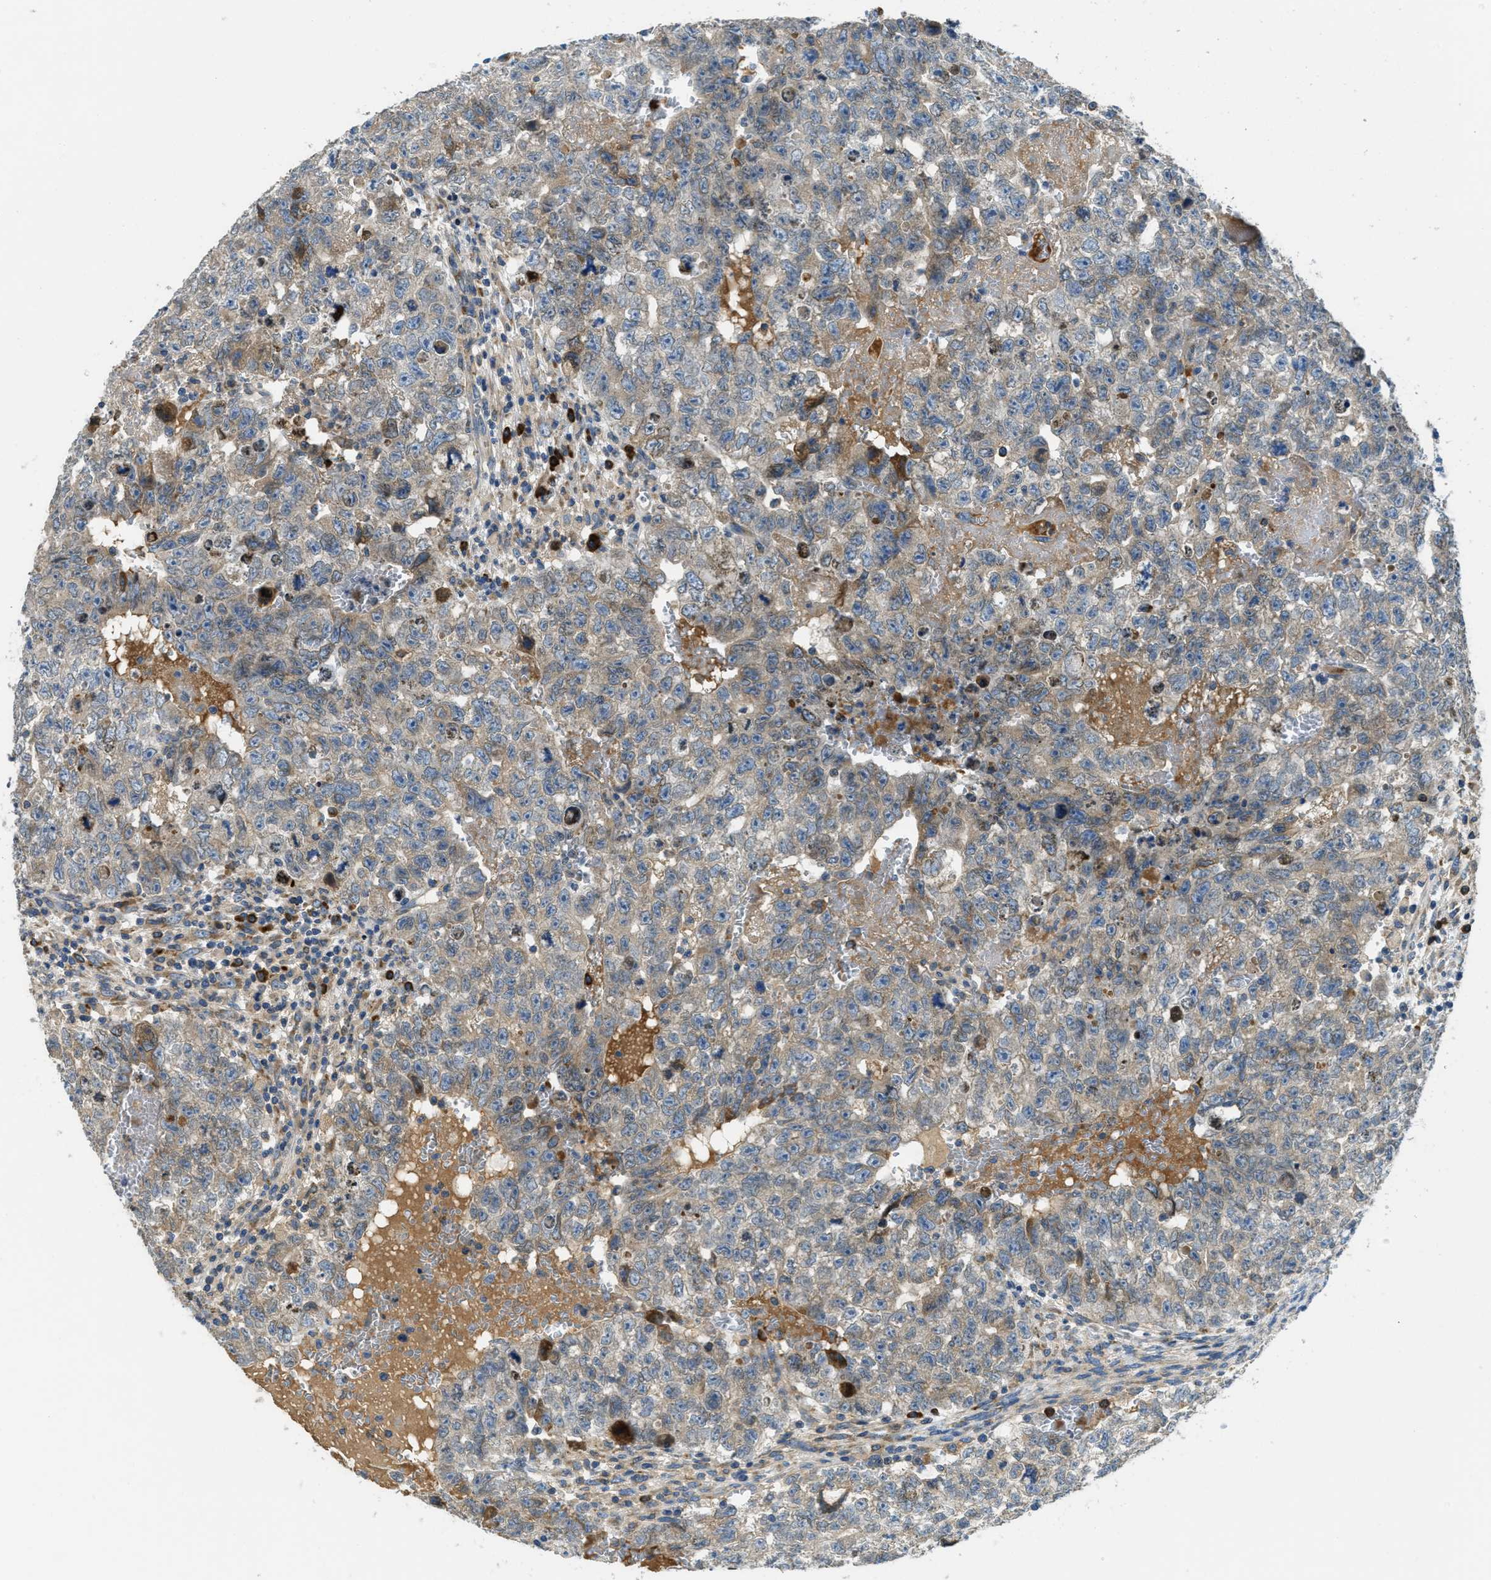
{"staining": {"intensity": "weak", "quantity": "25%-75%", "location": "cytoplasmic/membranous"}, "tissue": "testis cancer", "cell_type": "Tumor cells", "image_type": "cancer", "snomed": [{"axis": "morphology", "description": "Seminoma, NOS"}, {"axis": "morphology", "description": "Carcinoma, Embryonal, NOS"}, {"axis": "topography", "description": "Testis"}], "caption": "High-power microscopy captured an immunohistochemistry (IHC) histopathology image of seminoma (testis), revealing weak cytoplasmic/membranous positivity in approximately 25%-75% of tumor cells. The staining was performed using DAB (3,3'-diaminobenzidine), with brown indicating positive protein expression. Nuclei are stained blue with hematoxylin.", "gene": "SSR1", "patient": {"sex": "male", "age": 38}}